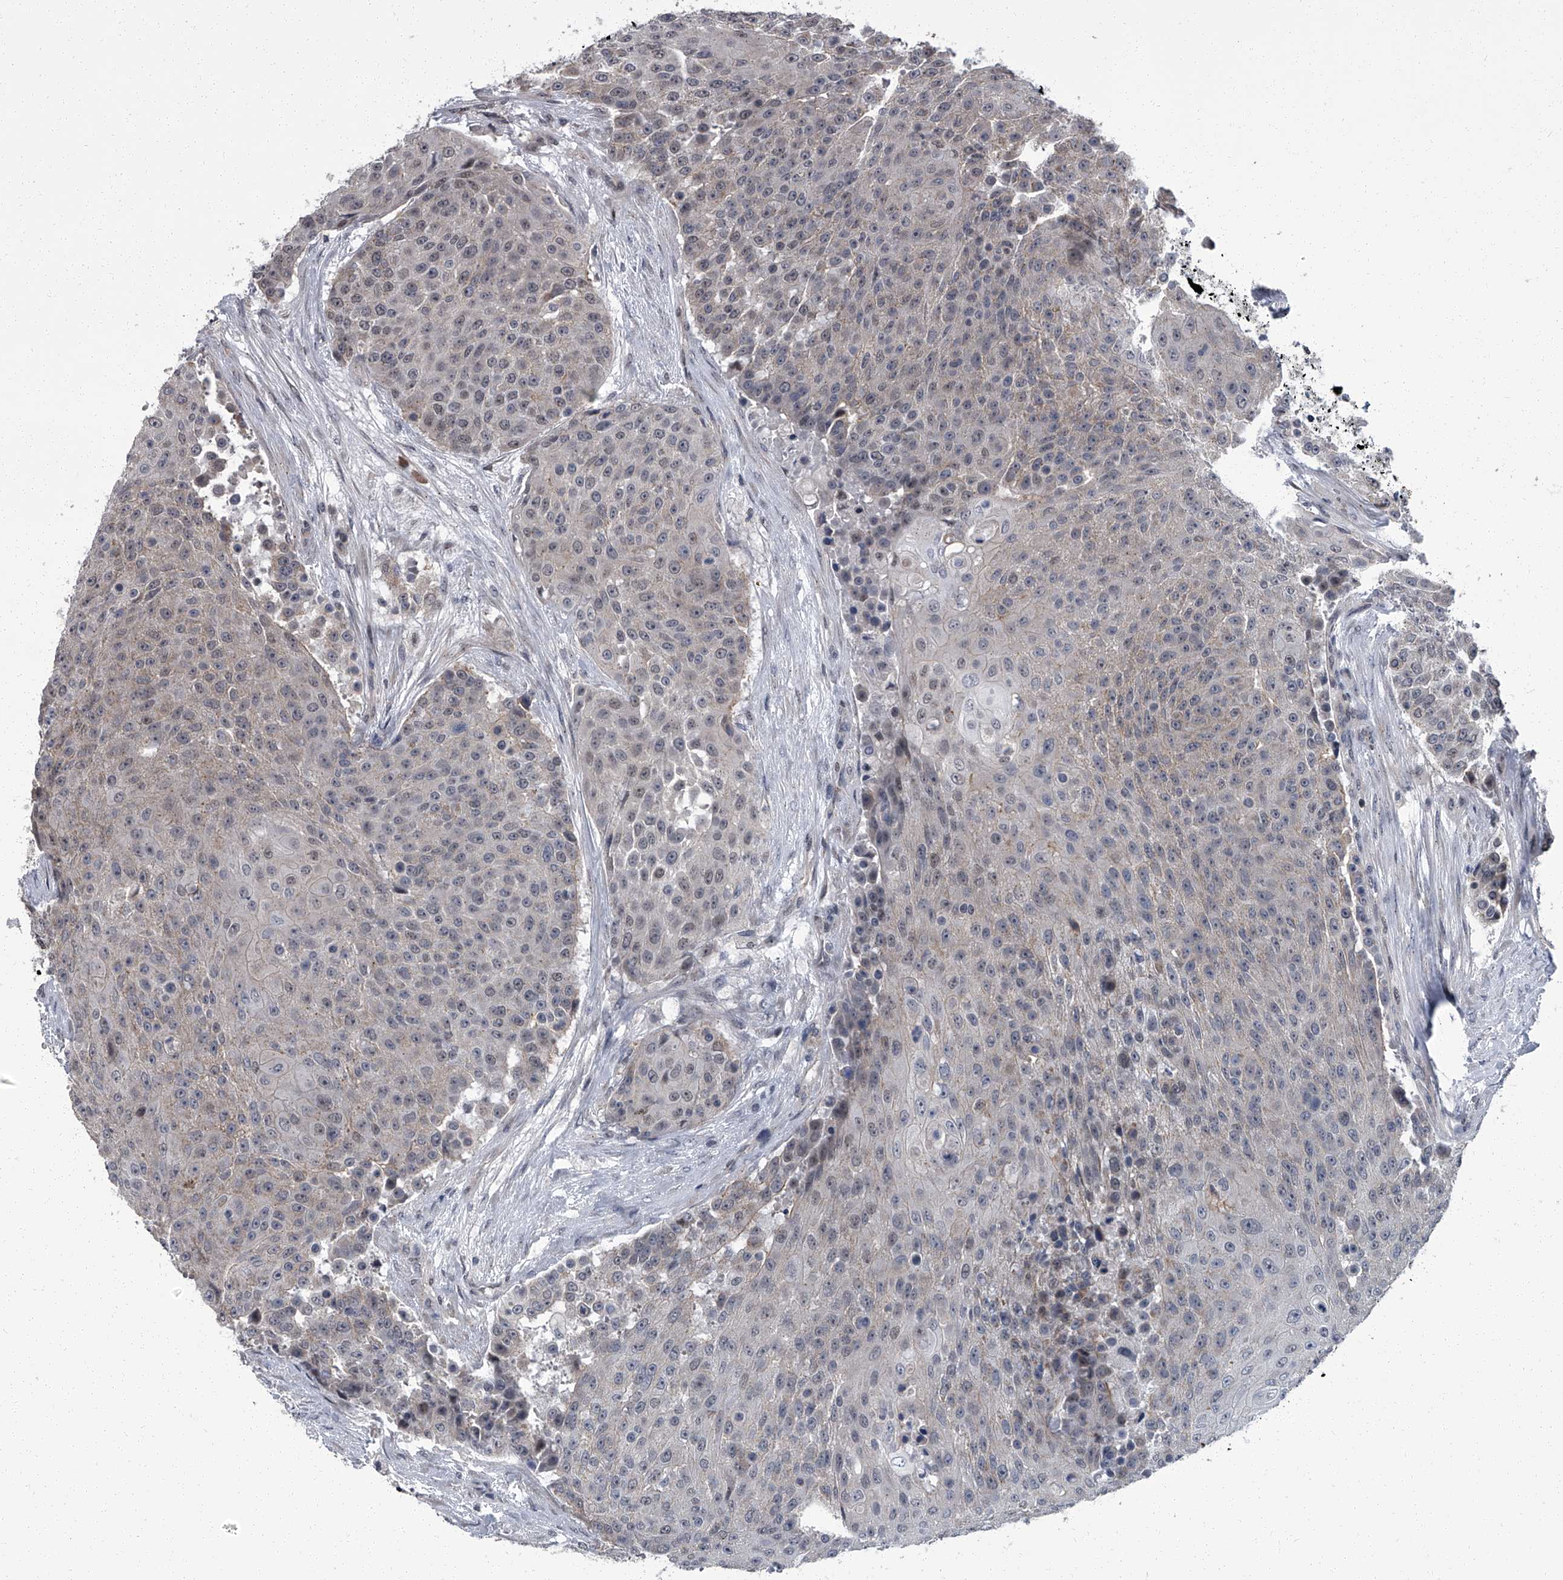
{"staining": {"intensity": "negative", "quantity": "none", "location": "none"}, "tissue": "urothelial cancer", "cell_type": "Tumor cells", "image_type": "cancer", "snomed": [{"axis": "morphology", "description": "Urothelial carcinoma, High grade"}, {"axis": "topography", "description": "Urinary bladder"}], "caption": "This is an IHC micrograph of high-grade urothelial carcinoma. There is no expression in tumor cells.", "gene": "ZNF274", "patient": {"sex": "female", "age": 63}}